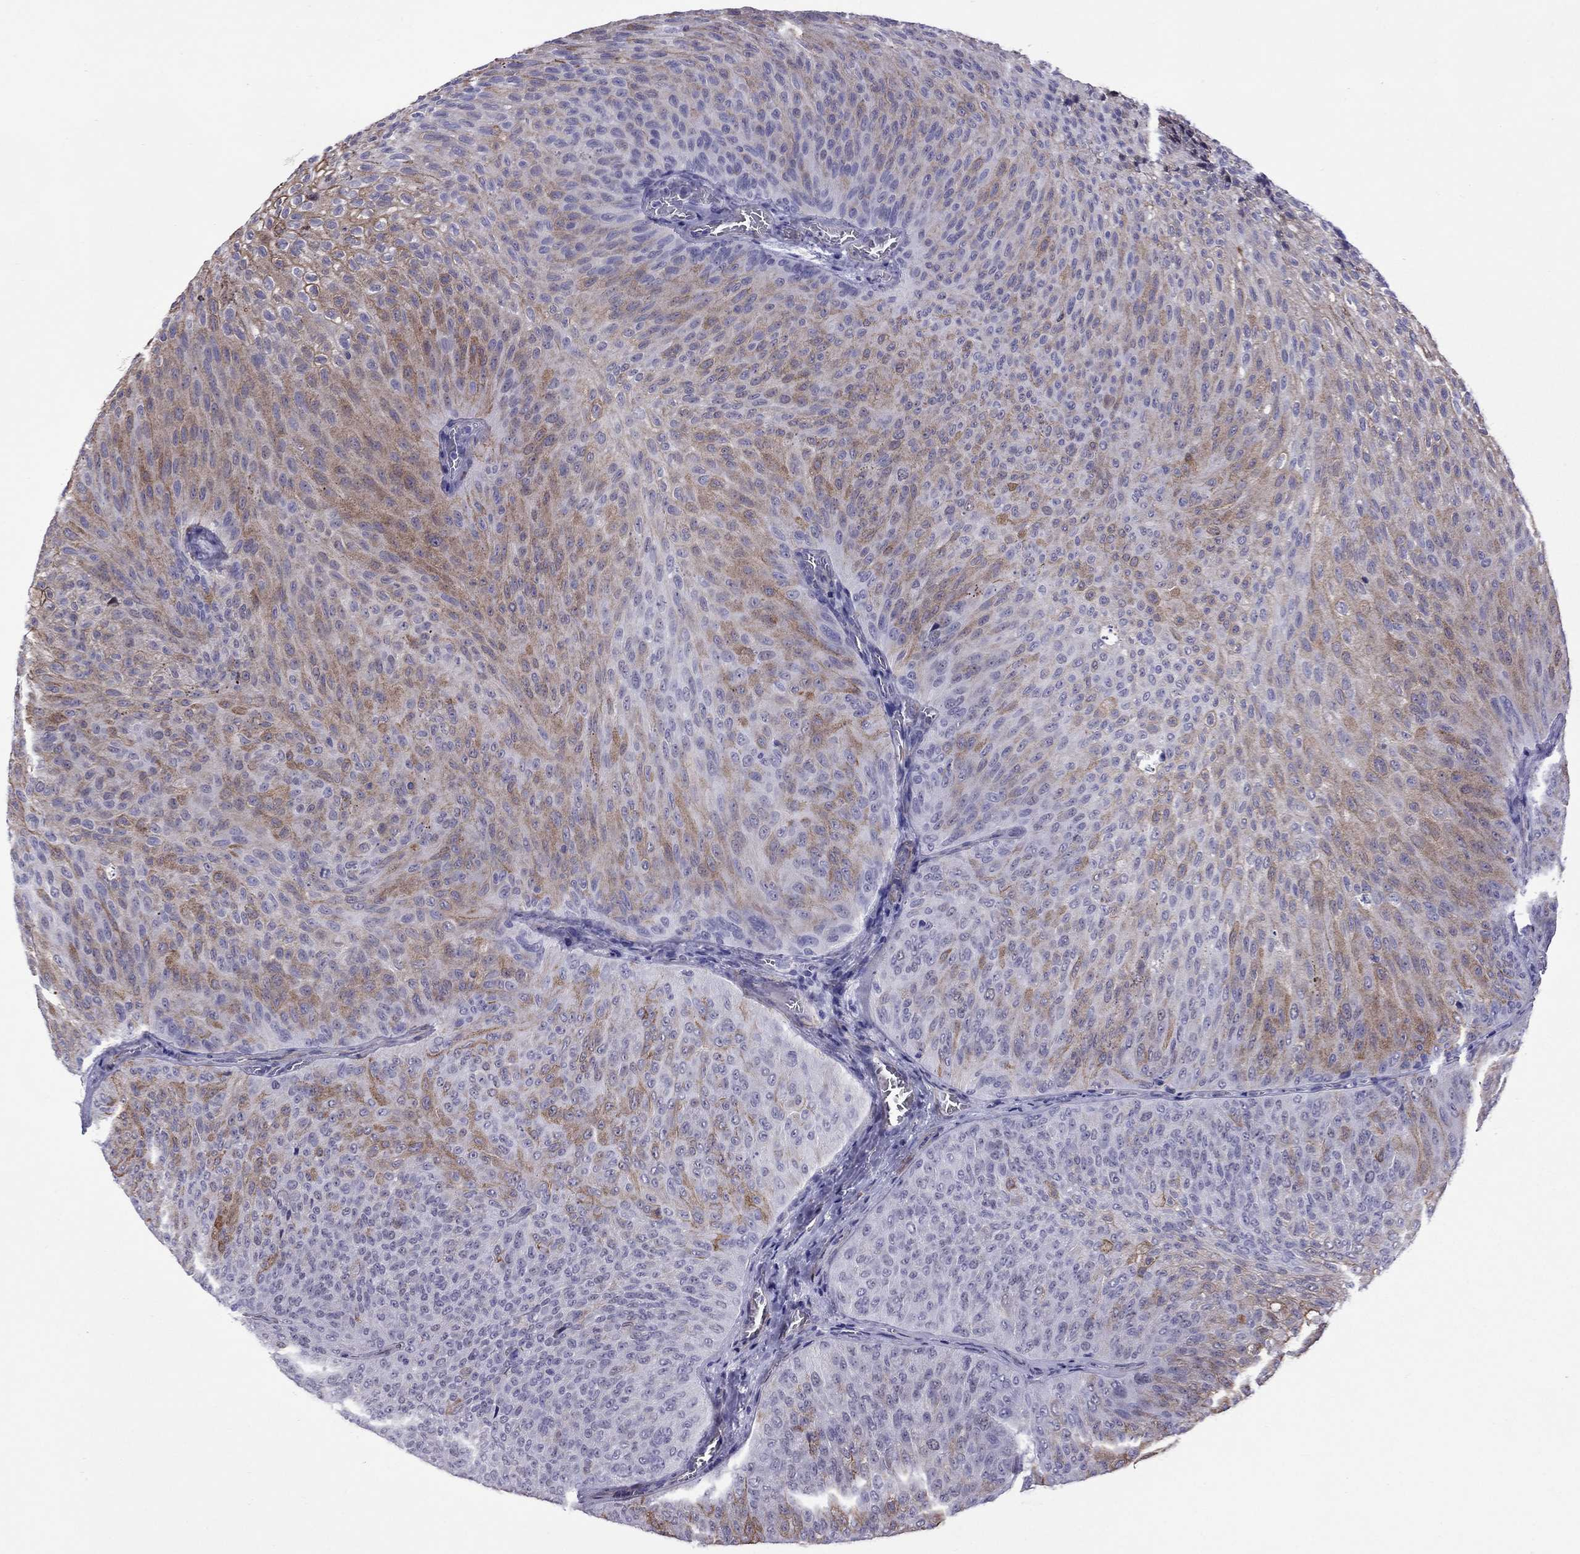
{"staining": {"intensity": "moderate", "quantity": "25%-75%", "location": "cytoplasmic/membranous"}, "tissue": "urothelial cancer", "cell_type": "Tumor cells", "image_type": "cancer", "snomed": [{"axis": "morphology", "description": "Urothelial carcinoma, Low grade"}, {"axis": "topography", "description": "Urinary bladder"}], "caption": "A medium amount of moderate cytoplasmic/membranous positivity is appreciated in about 25%-75% of tumor cells in urothelial carcinoma (low-grade) tissue.", "gene": "CHRNA5", "patient": {"sex": "male", "age": 78}}